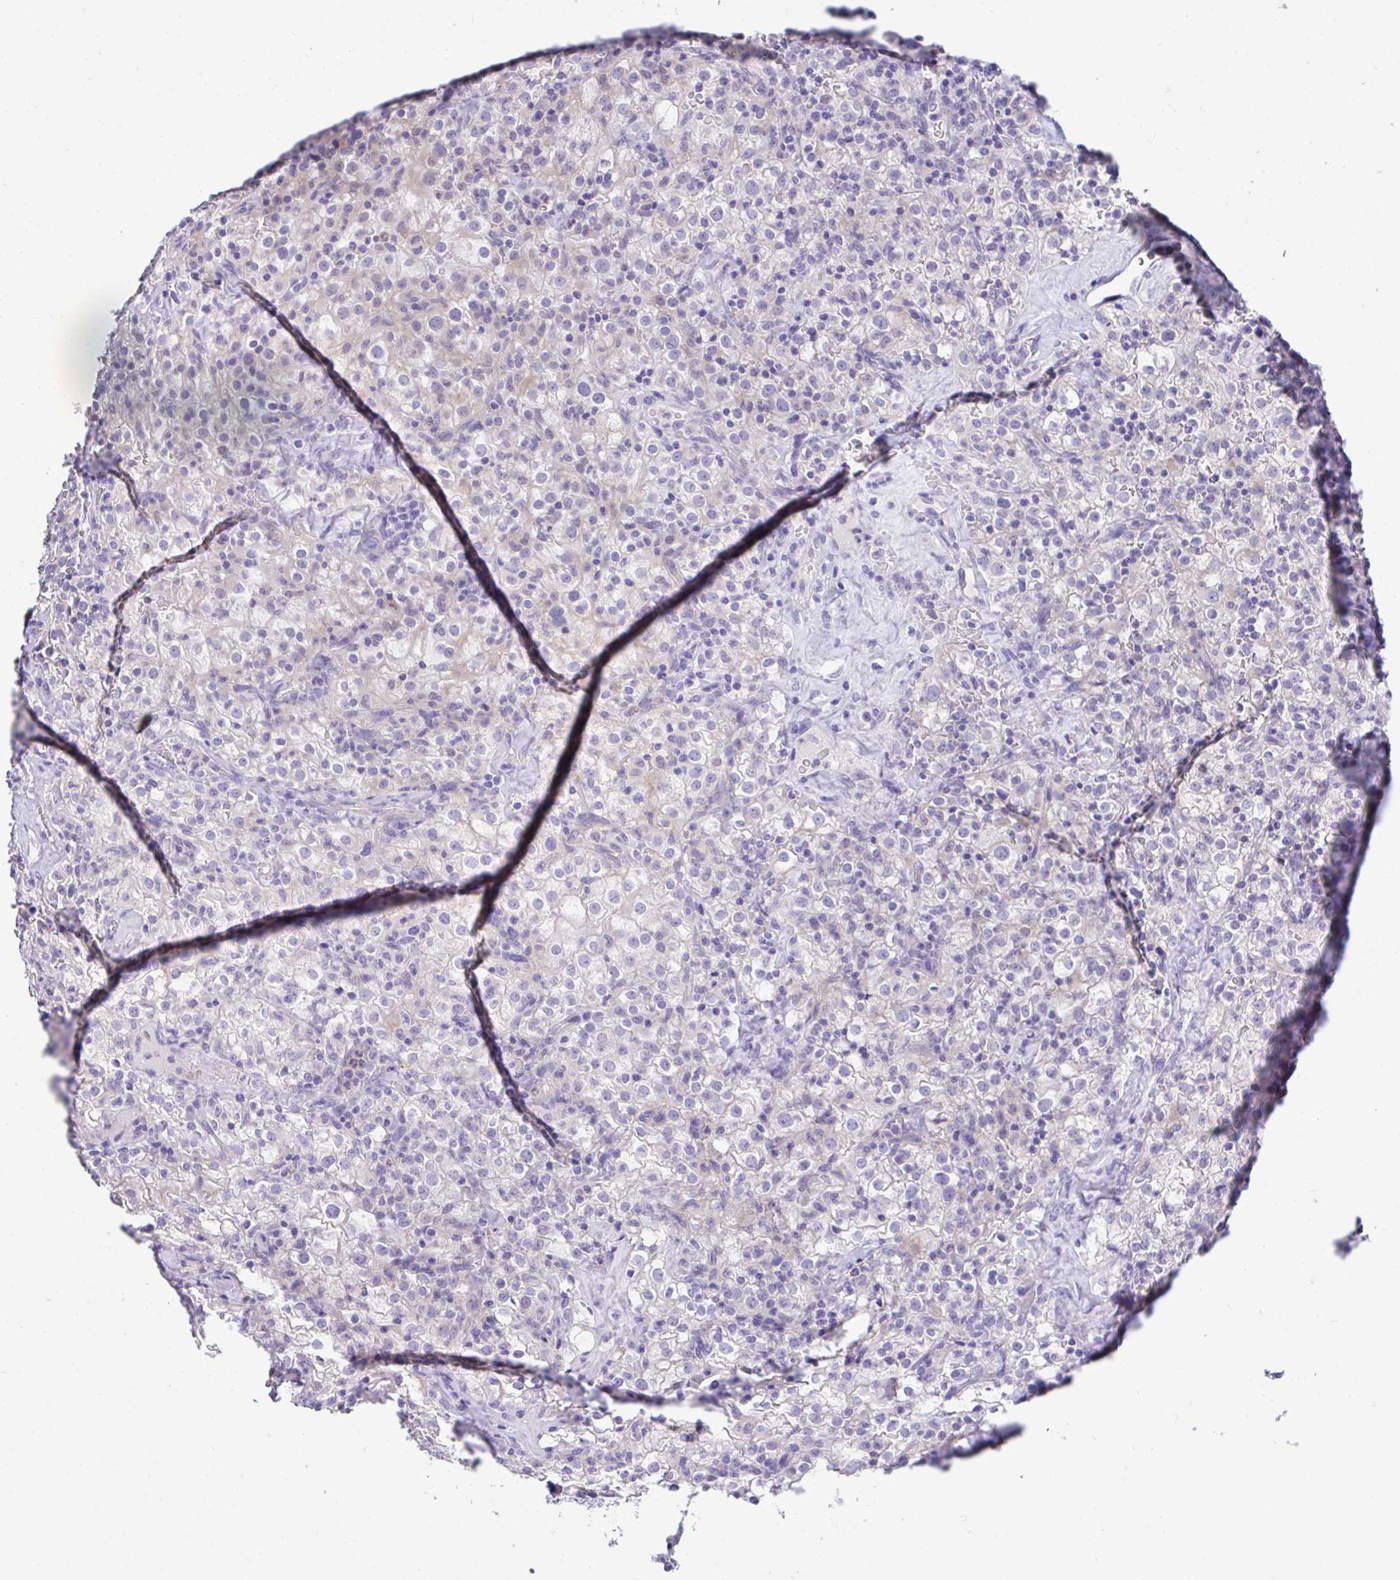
{"staining": {"intensity": "negative", "quantity": "none", "location": "none"}, "tissue": "renal cancer", "cell_type": "Tumor cells", "image_type": "cancer", "snomed": [{"axis": "morphology", "description": "Adenocarcinoma, NOS"}, {"axis": "topography", "description": "Kidney"}], "caption": "Tumor cells are negative for protein expression in human renal adenocarcinoma.", "gene": "TMCO5A", "patient": {"sex": "female", "age": 74}}